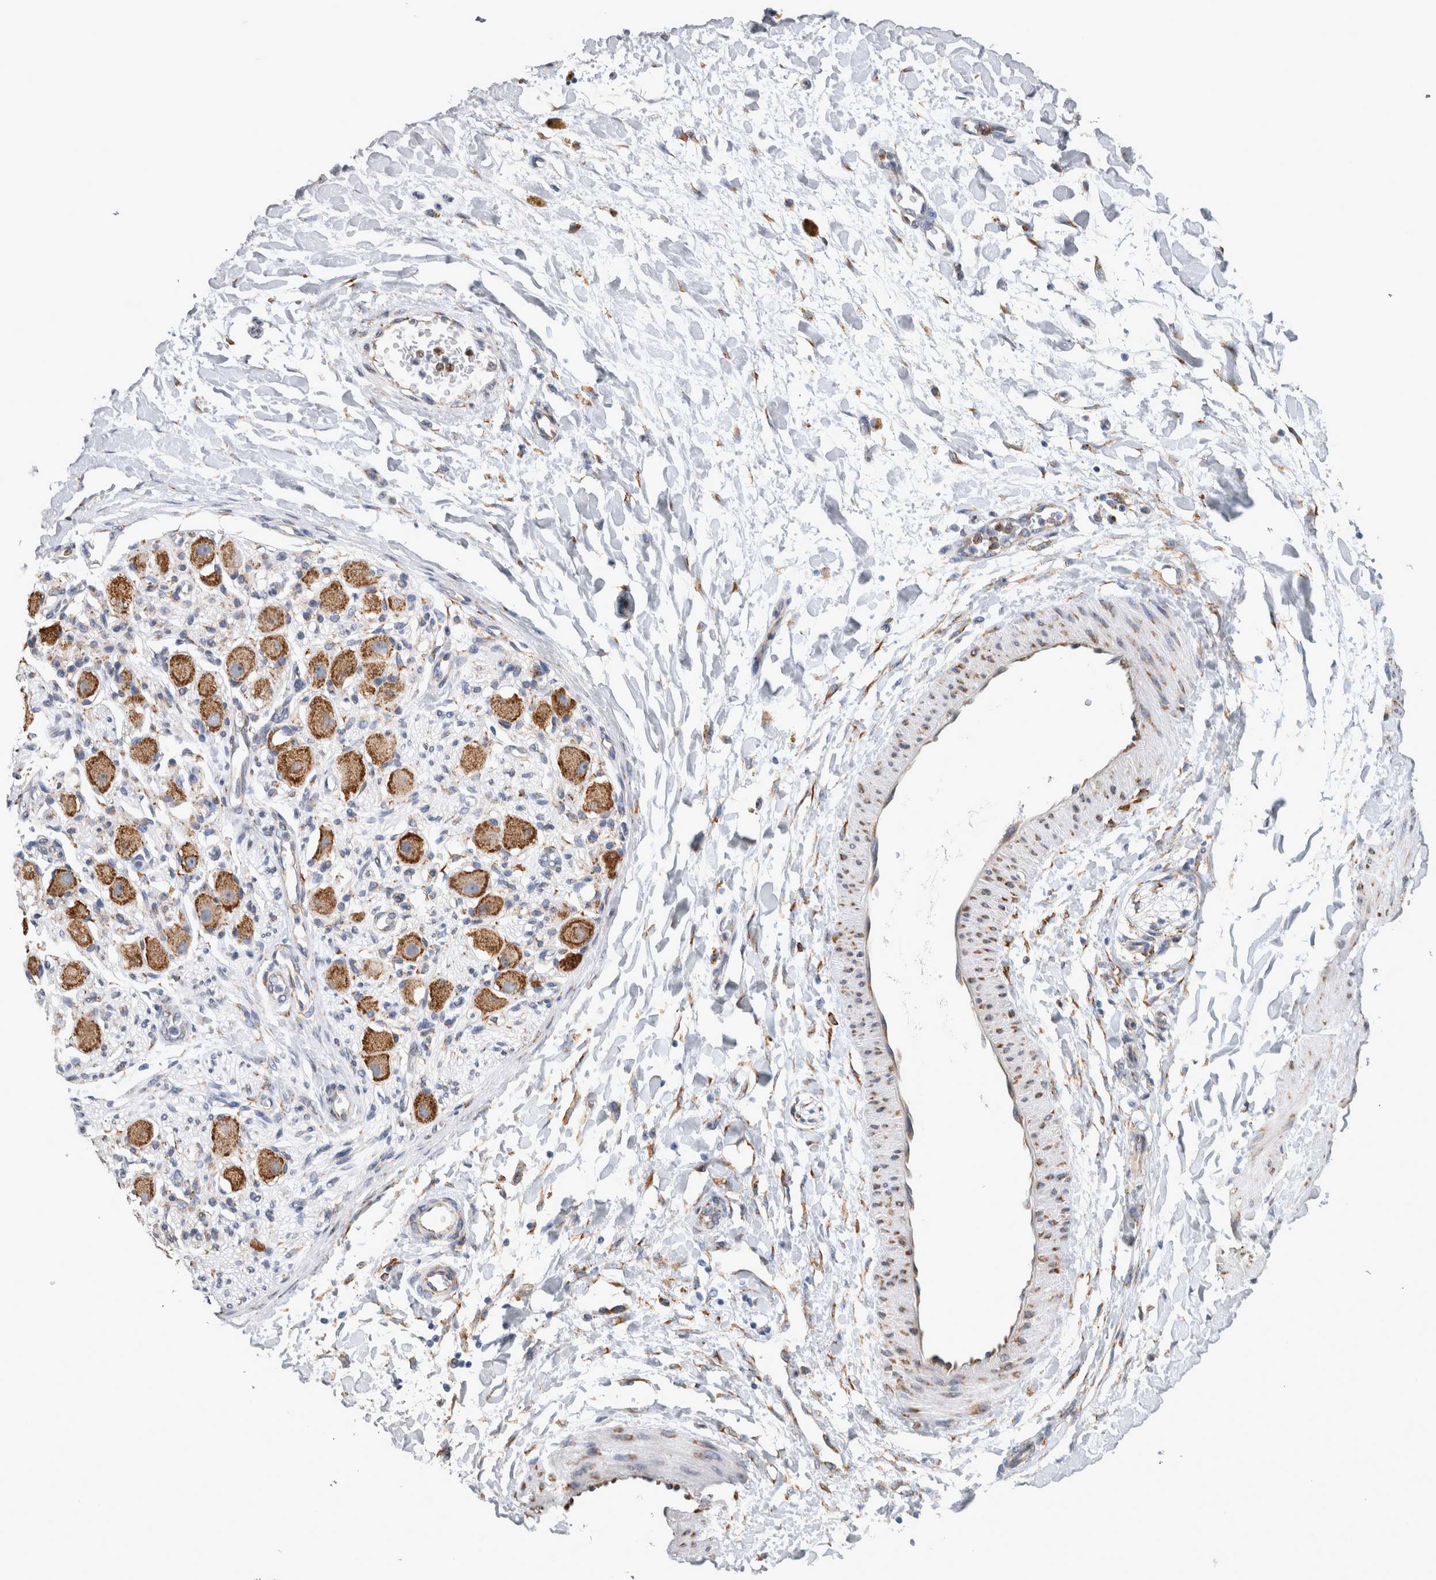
{"staining": {"intensity": "moderate", "quantity": "25%-75%", "location": "cytoplasmic/membranous"}, "tissue": "adipose tissue", "cell_type": "Adipocytes", "image_type": "normal", "snomed": [{"axis": "morphology", "description": "Normal tissue, NOS"}, {"axis": "topography", "description": "Kidney"}, {"axis": "topography", "description": "Peripheral nerve tissue"}], "caption": "High-magnification brightfield microscopy of benign adipose tissue stained with DAB (brown) and counterstained with hematoxylin (blue). adipocytes exhibit moderate cytoplasmic/membranous expression is present in approximately25%-75% of cells.", "gene": "FHIP2B", "patient": {"sex": "male", "age": 7}}